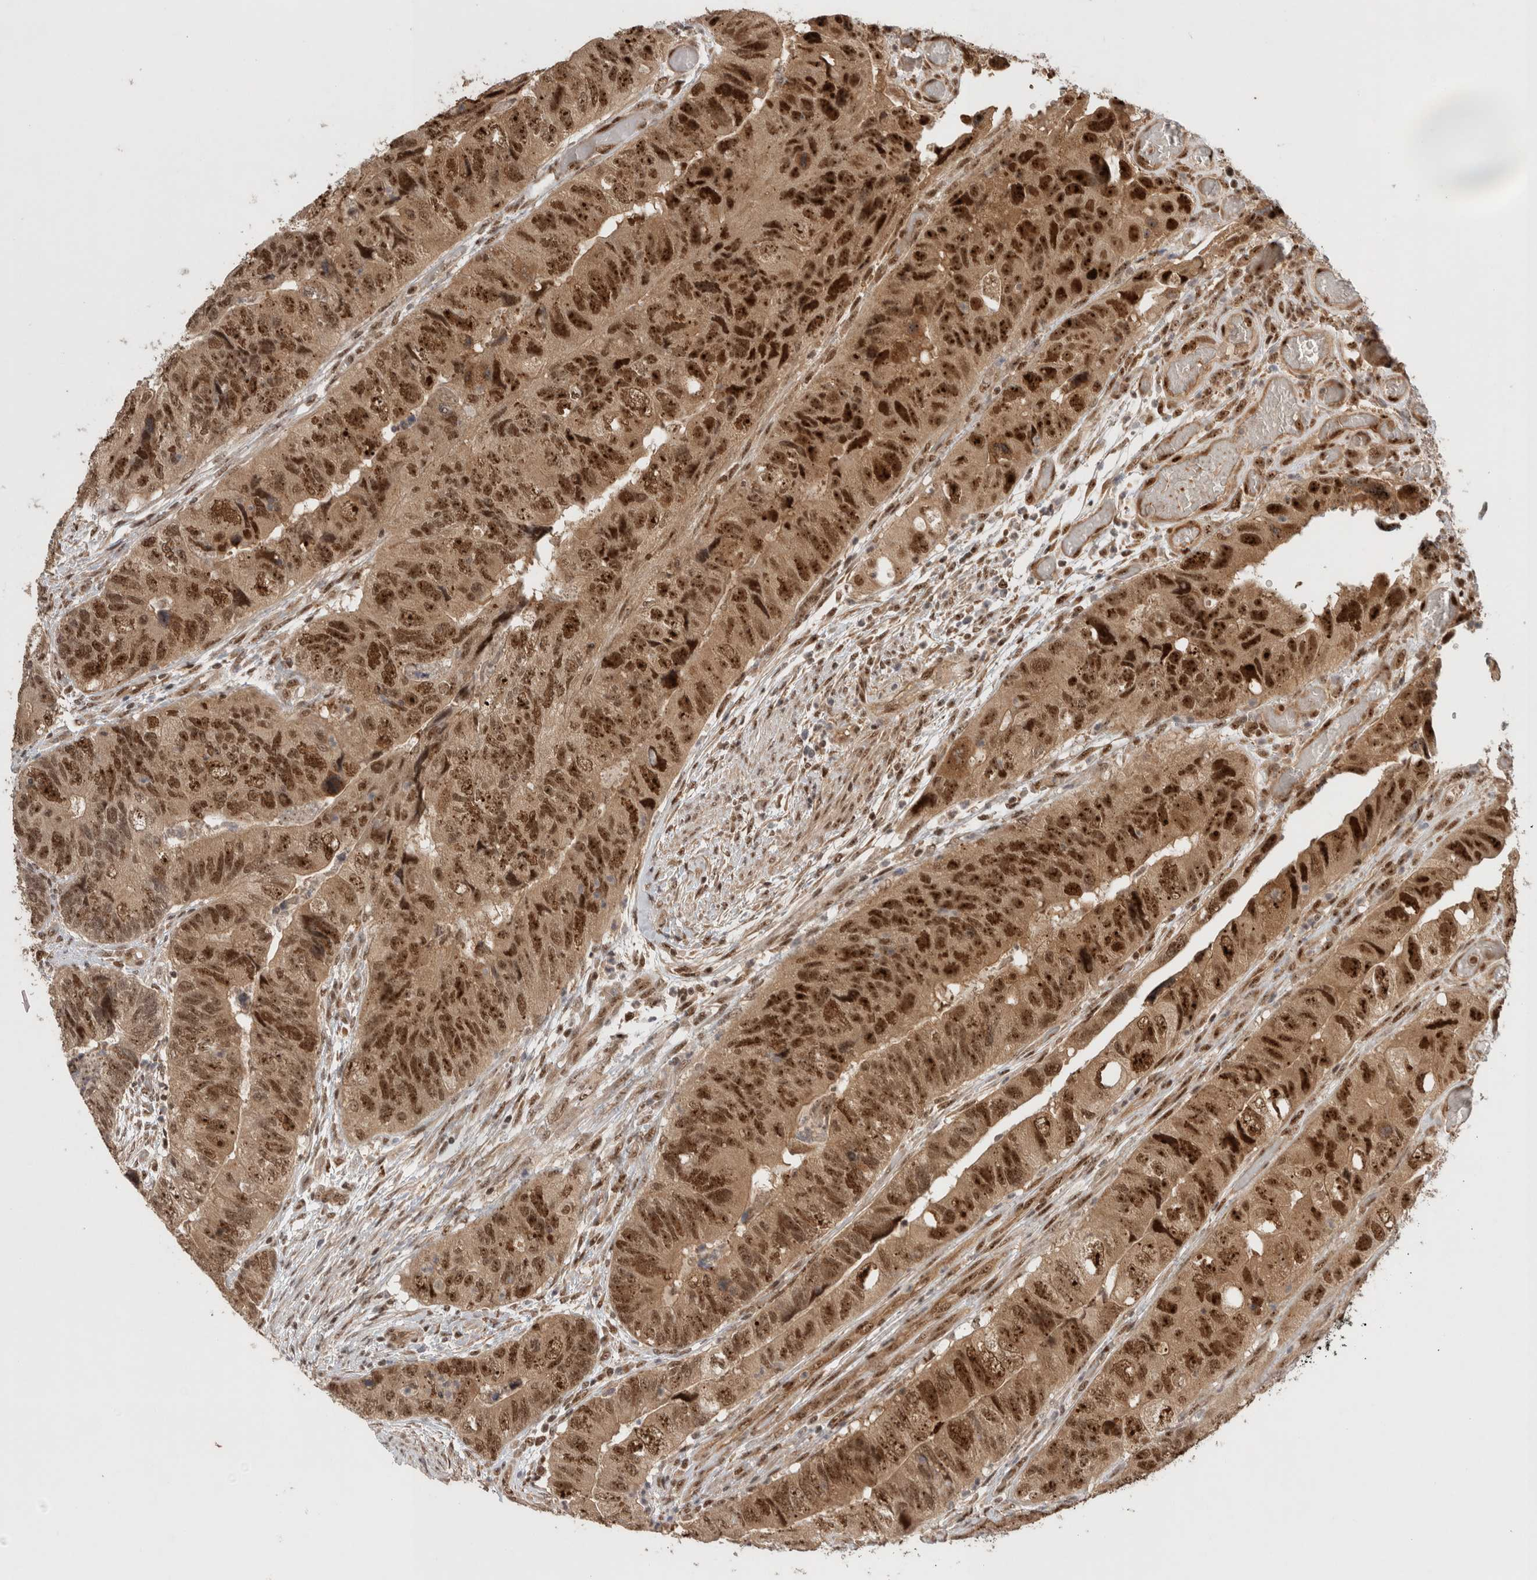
{"staining": {"intensity": "strong", "quantity": "25%-75%", "location": "nuclear"}, "tissue": "colorectal cancer", "cell_type": "Tumor cells", "image_type": "cancer", "snomed": [{"axis": "morphology", "description": "Adenocarcinoma, NOS"}, {"axis": "topography", "description": "Rectum"}], "caption": "Tumor cells exhibit high levels of strong nuclear positivity in approximately 25%-75% of cells in colorectal adenocarcinoma.", "gene": "MPHOSPH6", "patient": {"sex": "male", "age": 63}}